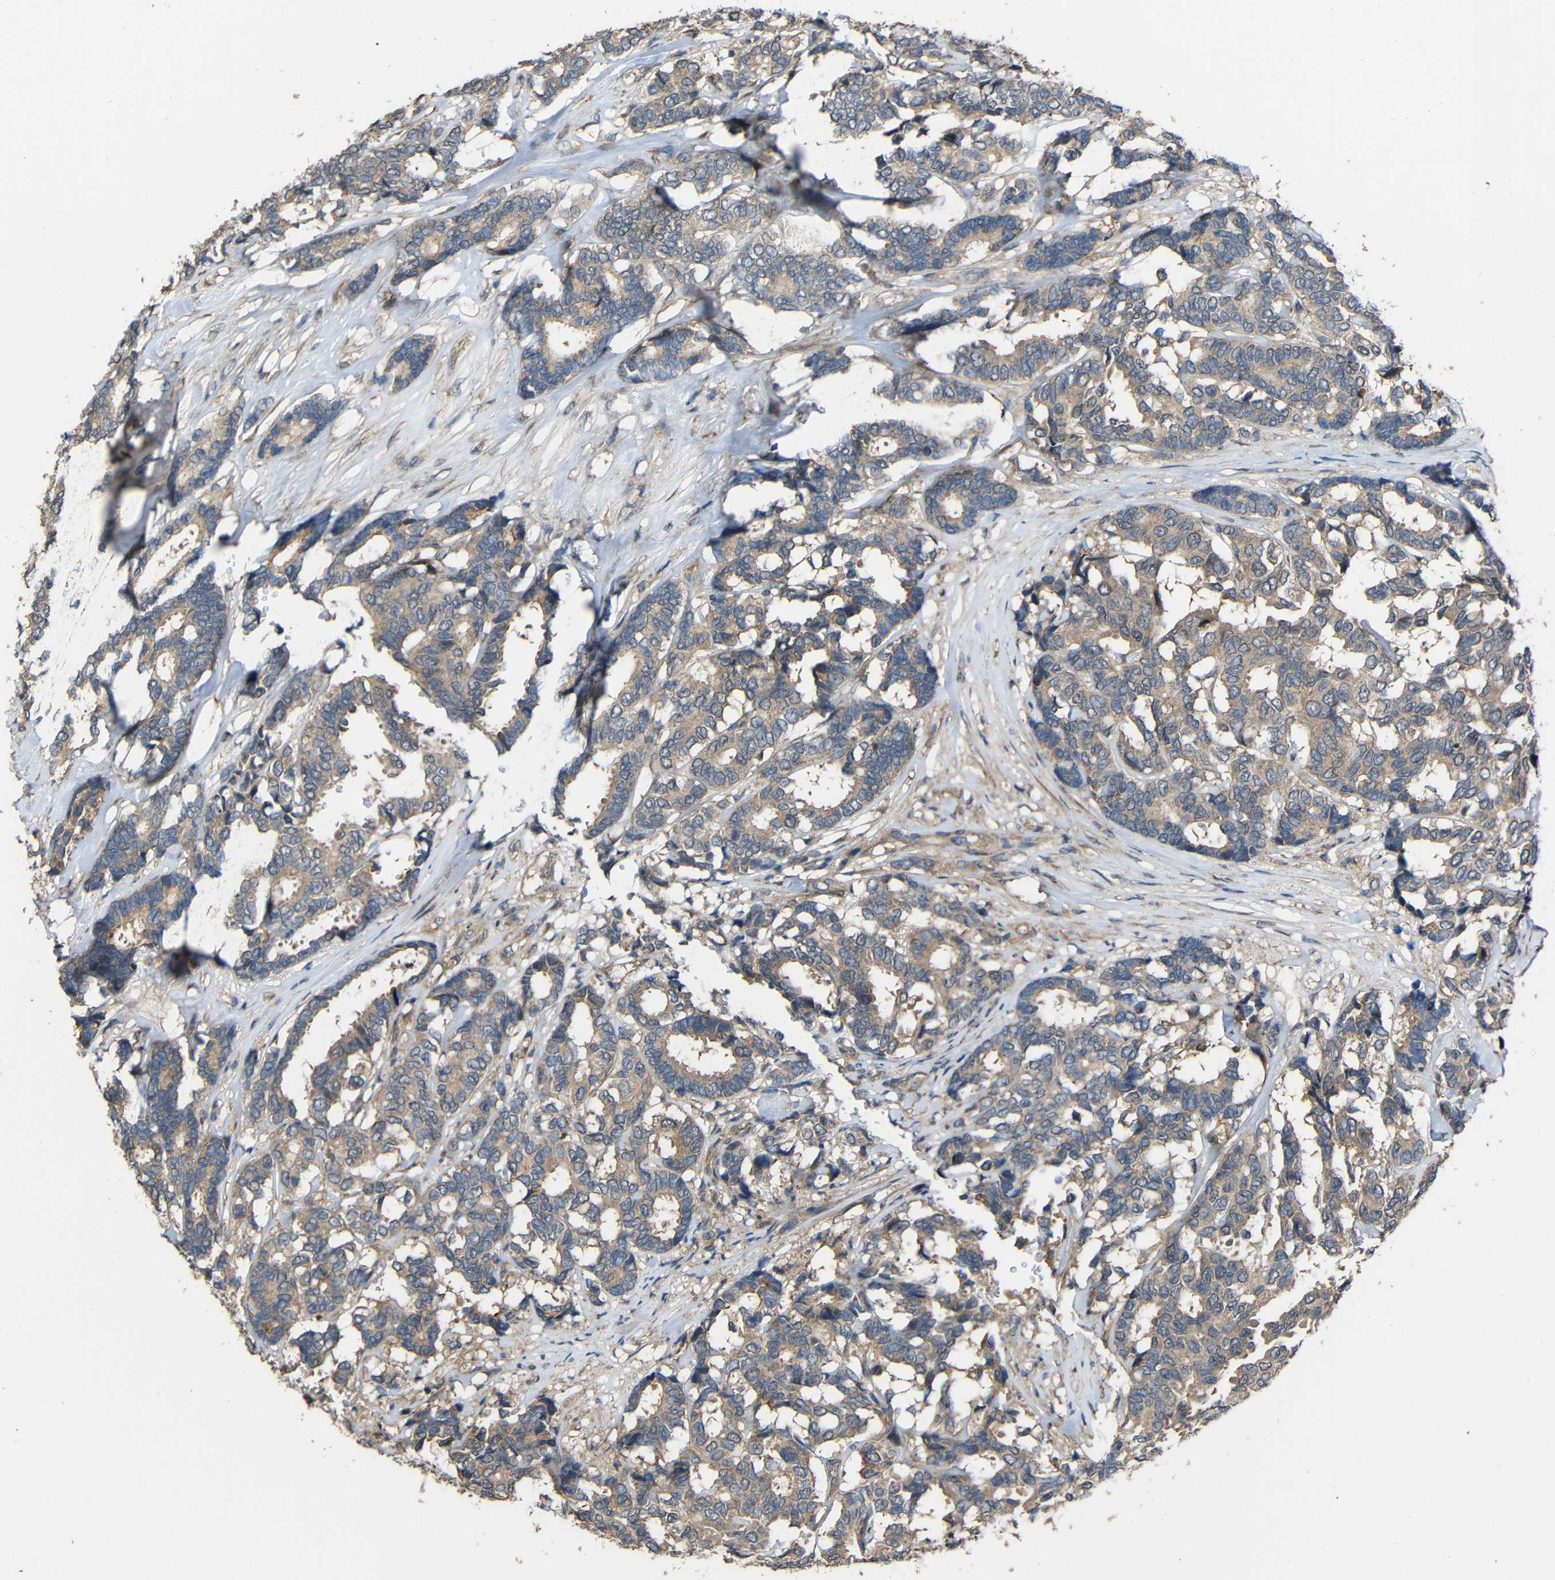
{"staining": {"intensity": "weak", "quantity": ">75%", "location": "cytoplasmic/membranous"}, "tissue": "breast cancer", "cell_type": "Tumor cells", "image_type": "cancer", "snomed": [{"axis": "morphology", "description": "Duct carcinoma"}, {"axis": "topography", "description": "Breast"}], "caption": "Protein analysis of breast invasive ductal carcinoma tissue shows weak cytoplasmic/membranous staining in approximately >75% of tumor cells.", "gene": "CHST9", "patient": {"sex": "female", "age": 87}}